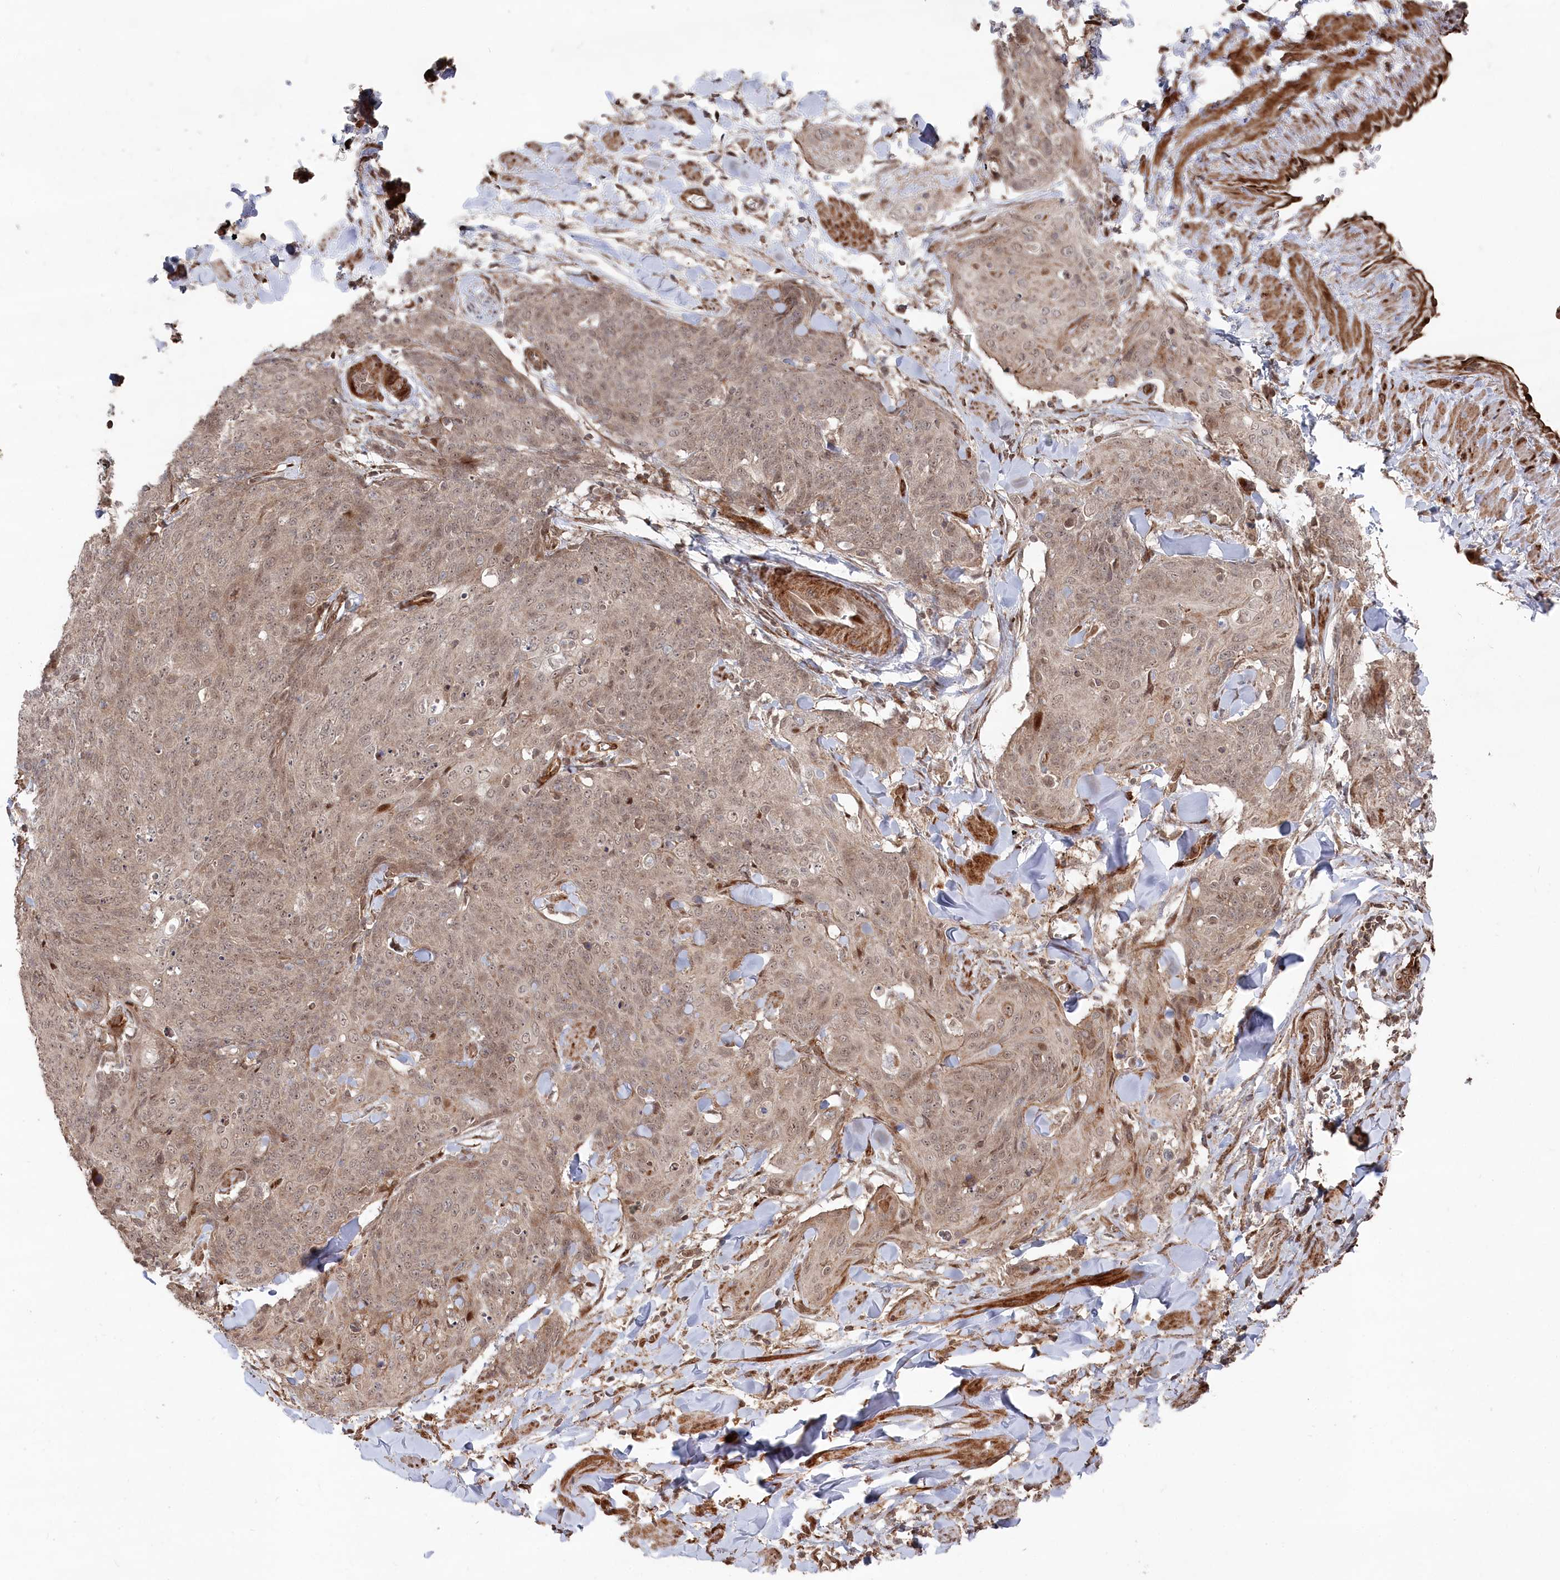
{"staining": {"intensity": "weak", "quantity": ">75%", "location": "cytoplasmic/membranous,nuclear"}, "tissue": "skin cancer", "cell_type": "Tumor cells", "image_type": "cancer", "snomed": [{"axis": "morphology", "description": "Squamous cell carcinoma, NOS"}, {"axis": "topography", "description": "Skin"}, {"axis": "topography", "description": "Vulva"}], "caption": "Skin cancer stained with DAB immunohistochemistry exhibits low levels of weak cytoplasmic/membranous and nuclear positivity in approximately >75% of tumor cells. The staining was performed using DAB, with brown indicating positive protein expression. Nuclei are stained blue with hematoxylin.", "gene": "POLR3A", "patient": {"sex": "female", "age": 85}}